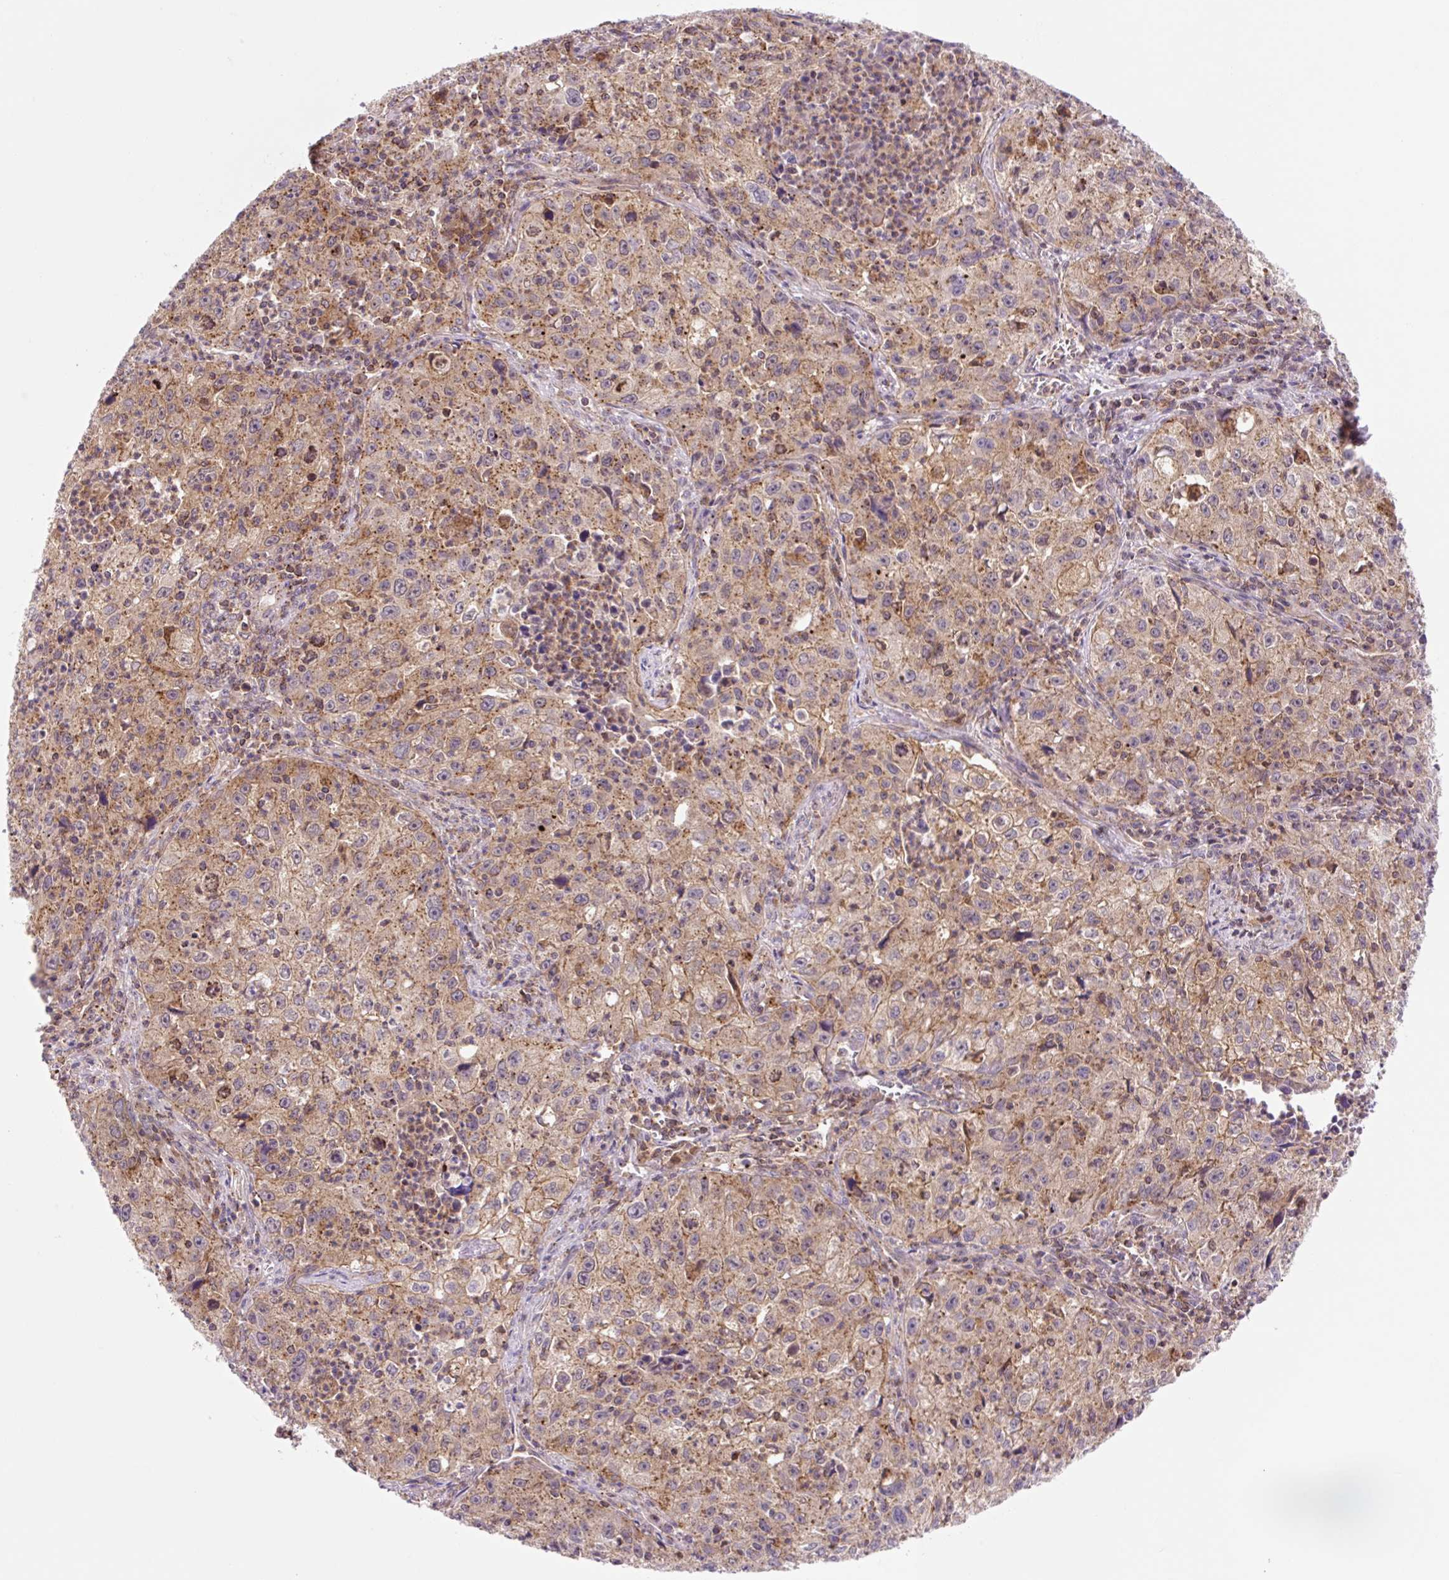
{"staining": {"intensity": "moderate", "quantity": ">75%", "location": "cytoplasmic/membranous"}, "tissue": "lung cancer", "cell_type": "Tumor cells", "image_type": "cancer", "snomed": [{"axis": "morphology", "description": "Squamous cell carcinoma, NOS"}, {"axis": "topography", "description": "Lung"}], "caption": "Lung squamous cell carcinoma stained for a protein demonstrates moderate cytoplasmic/membranous positivity in tumor cells.", "gene": "VPS4A", "patient": {"sex": "male", "age": 71}}